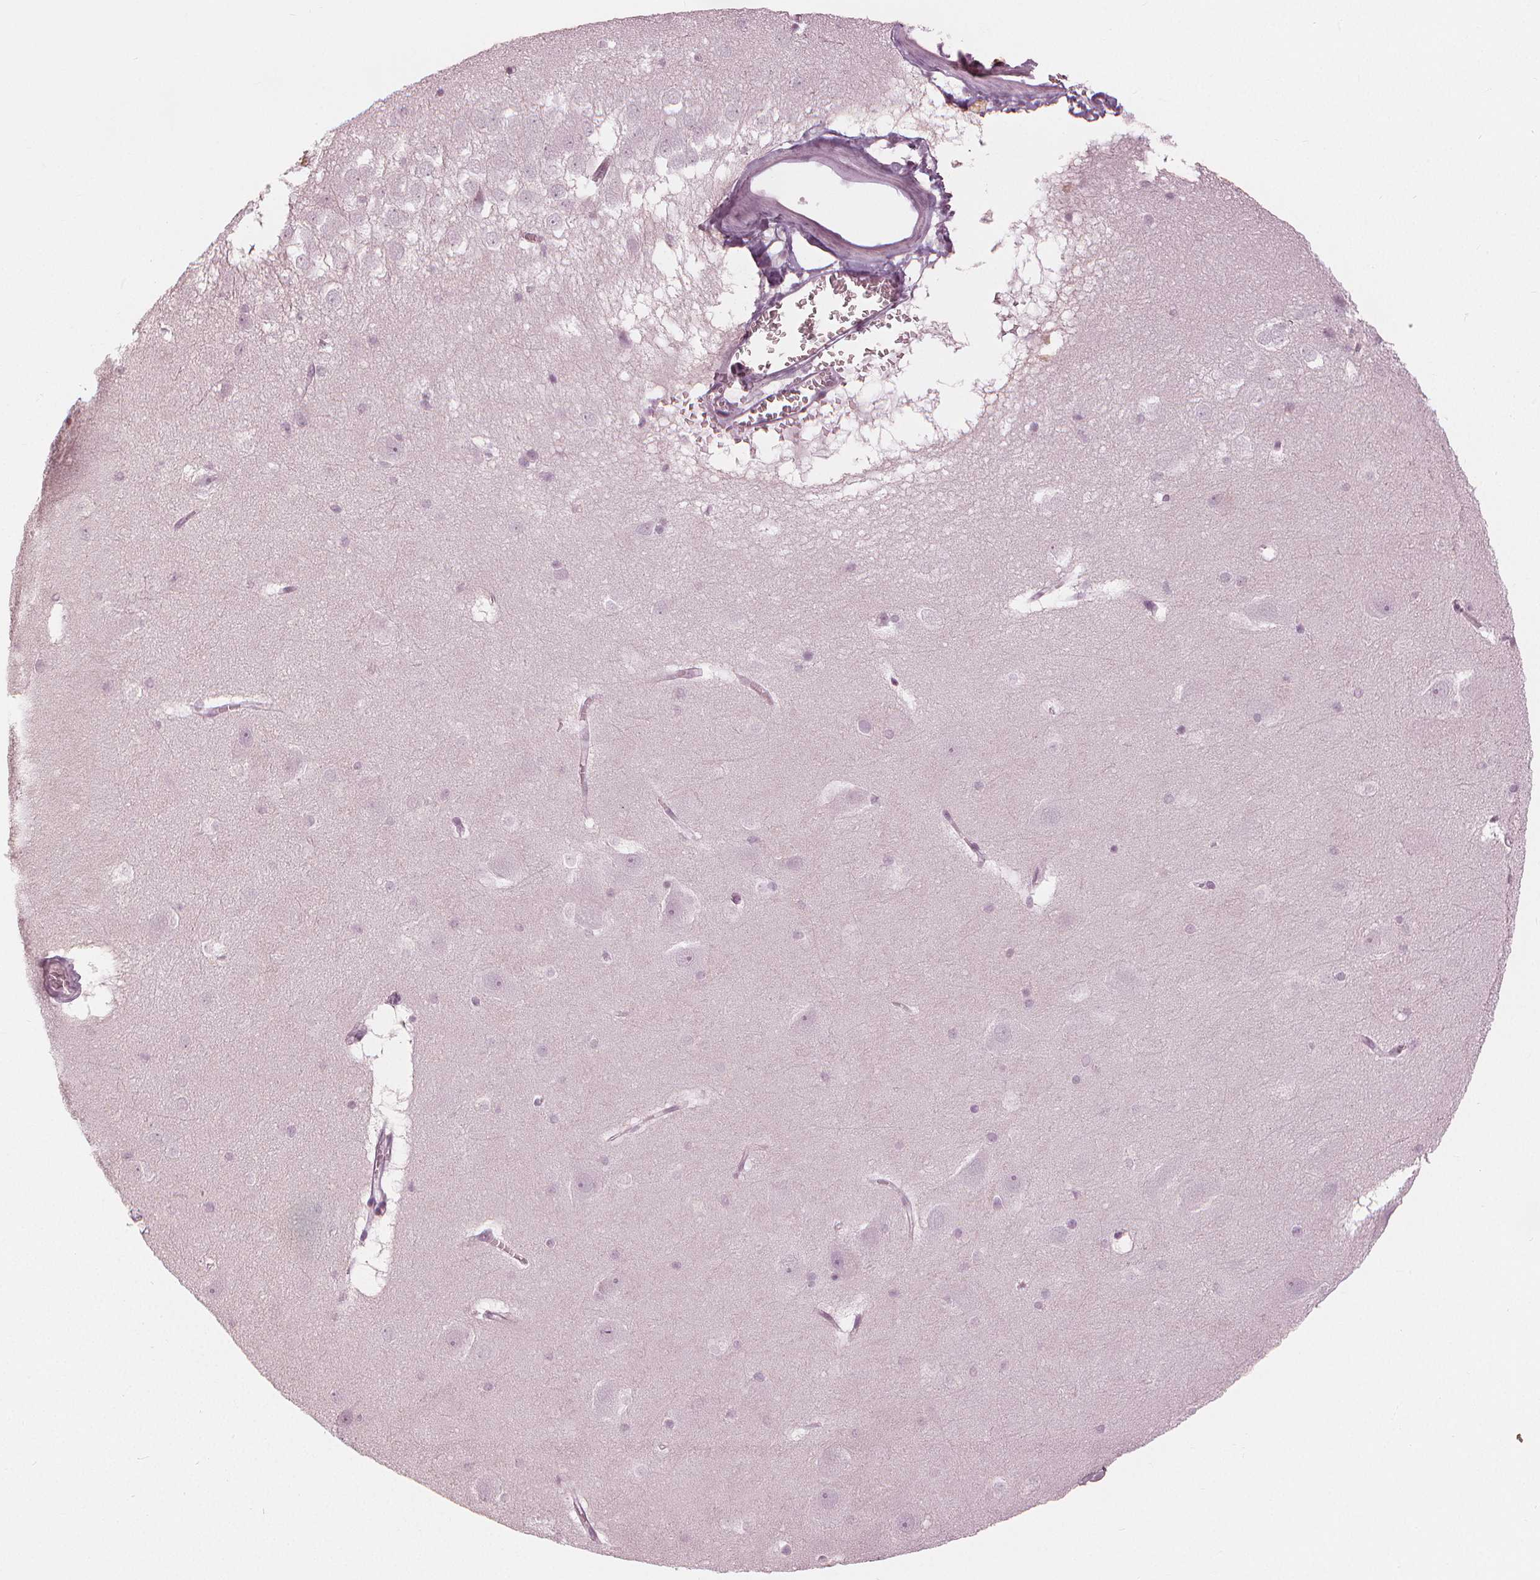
{"staining": {"intensity": "negative", "quantity": "none", "location": "none"}, "tissue": "hippocampus", "cell_type": "Glial cells", "image_type": "normal", "snomed": [{"axis": "morphology", "description": "Normal tissue, NOS"}, {"axis": "topography", "description": "Hippocampus"}], "caption": "IHC image of unremarkable hippocampus: hippocampus stained with DAB displays no significant protein staining in glial cells. (IHC, brightfield microscopy, high magnification).", "gene": "PAEP", "patient": {"sex": "male", "age": 45}}